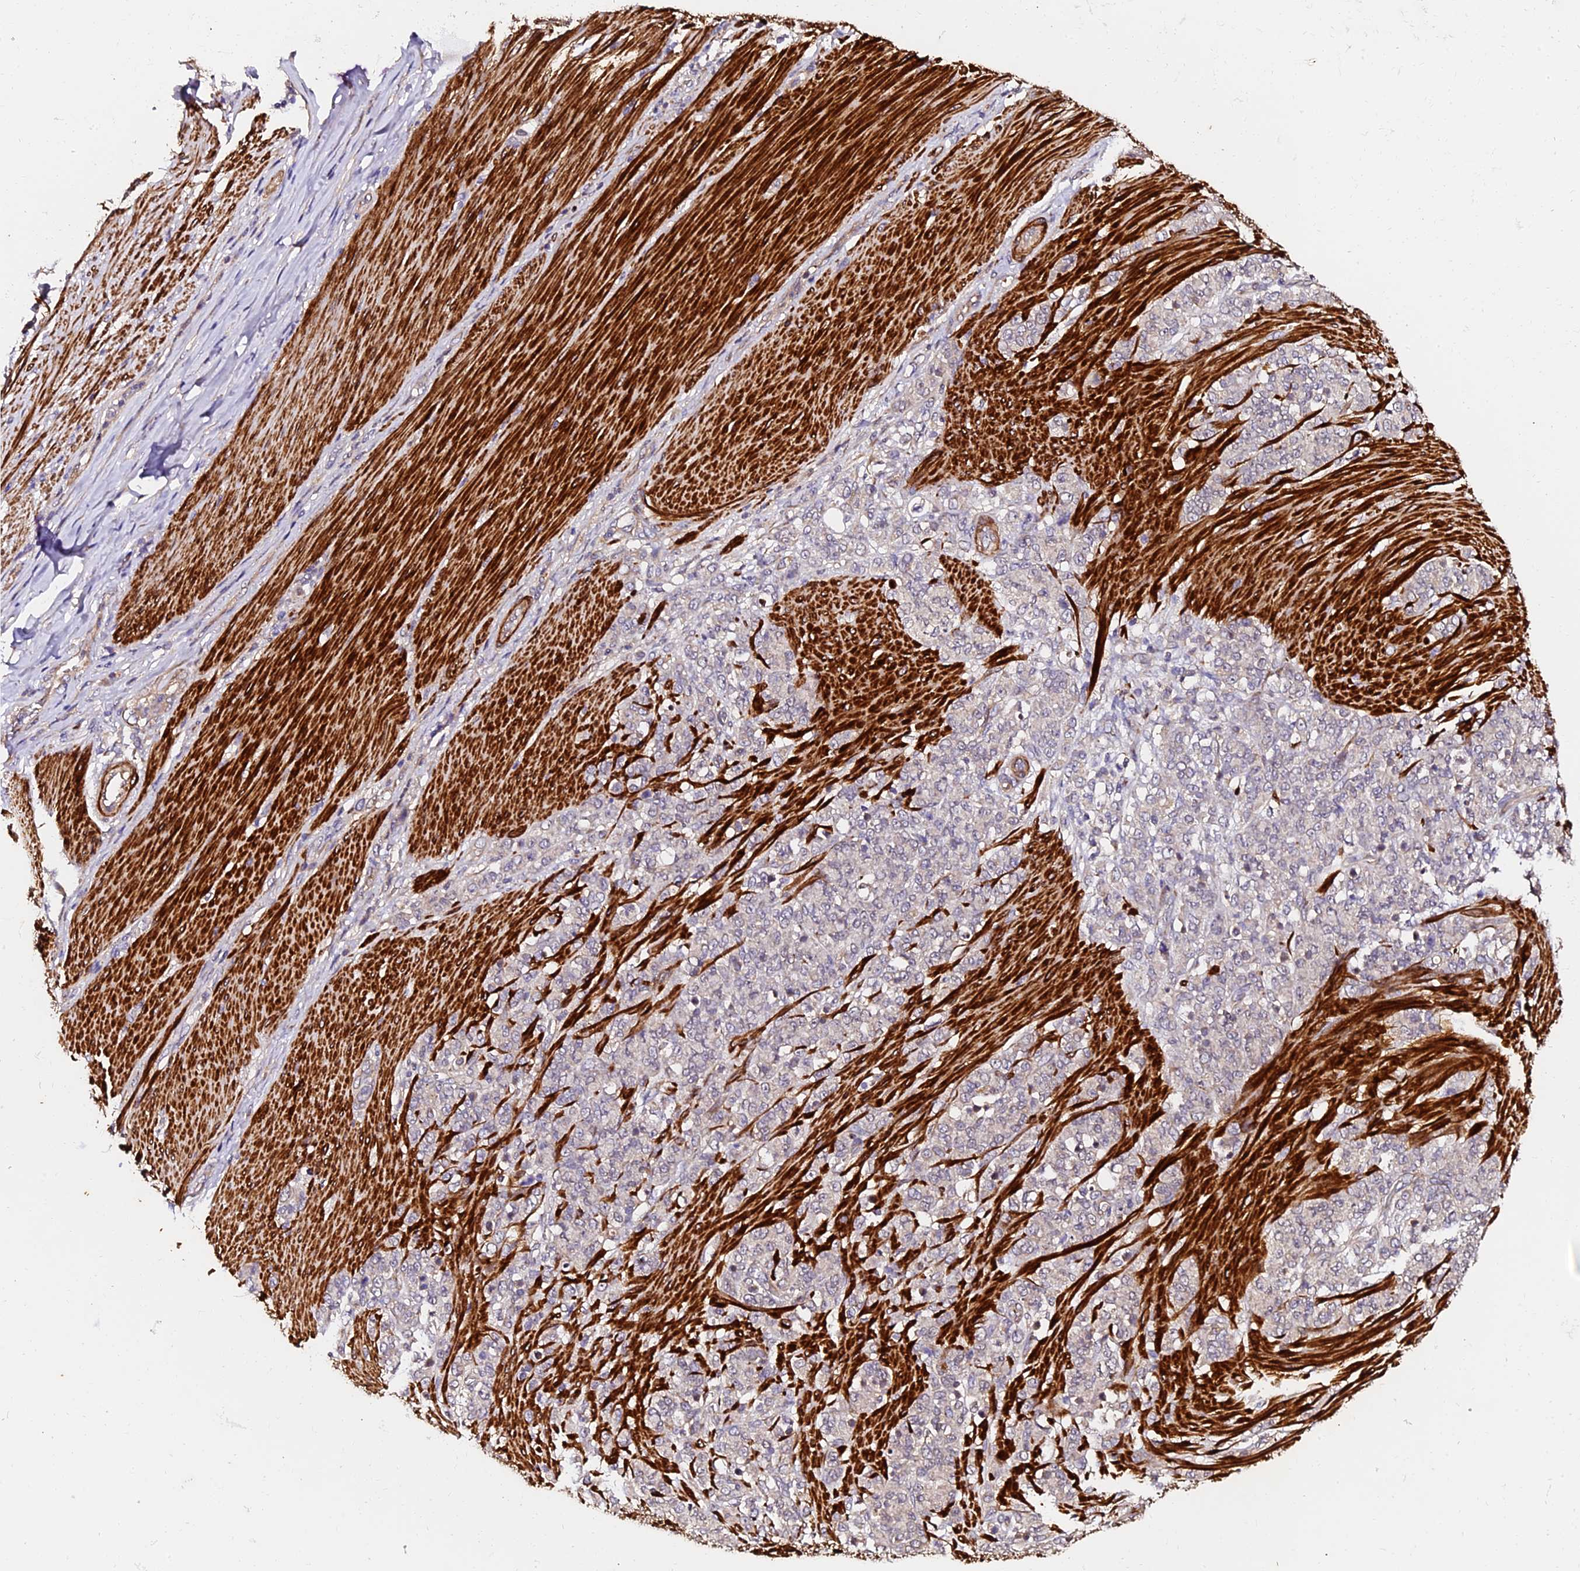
{"staining": {"intensity": "negative", "quantity": "none", "location": "none"}, "tissue": "stomach cancer", "cell_type": "Tumor cells", "image_type": "cancer", "snomed": [{"axis": "morphology", "description": "Adenocarcinoma, NOS"}, {"axis": "topography", "description": "Stomach"}], "caption": "Stomach cancer (adenocarcinoma) was stained to show a protein in brown. There is no significant expression in tumor cells. (DAB IHC, high magnification).", "gene": "TDO2", "patient": {"sex": "female", "age": 79}}